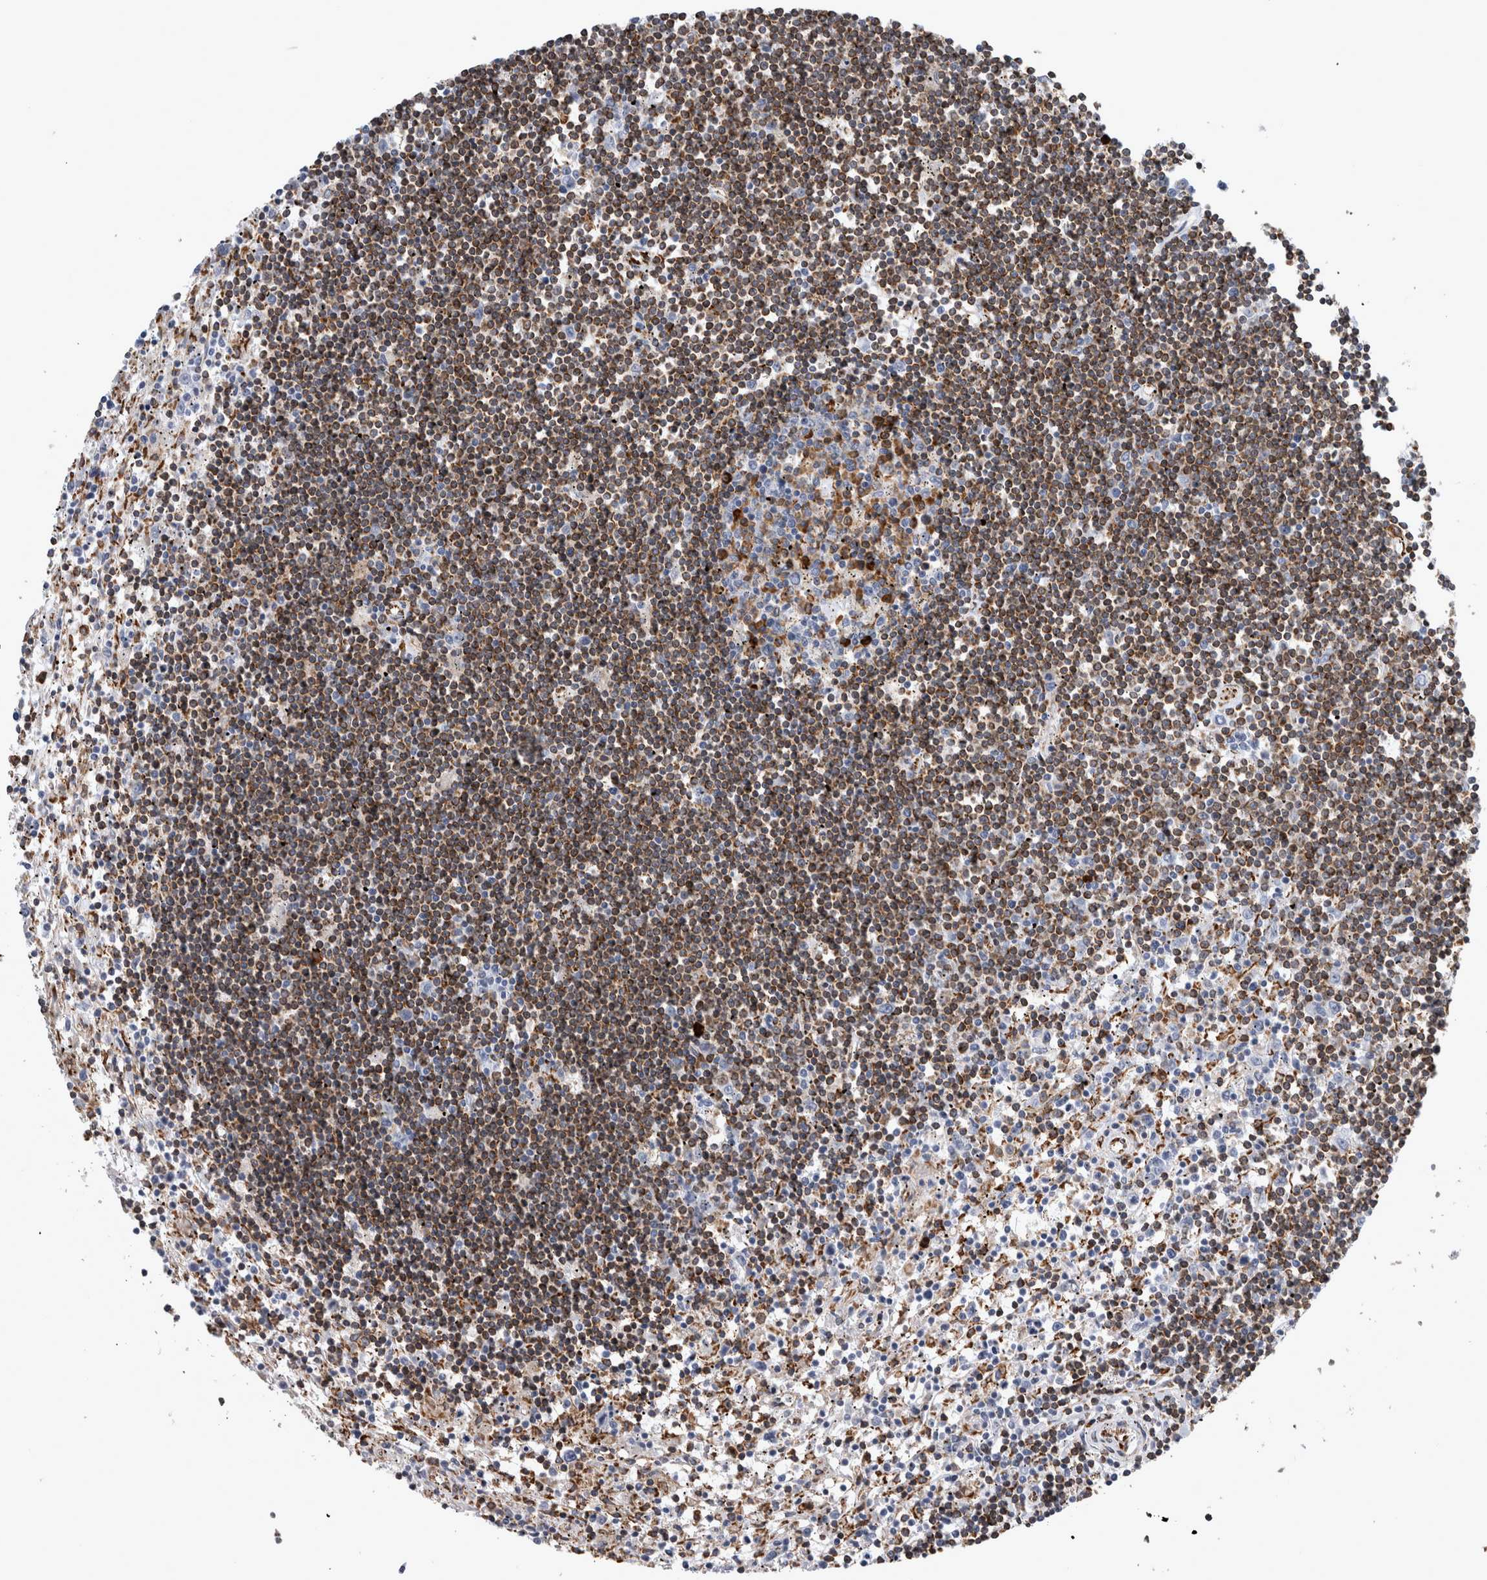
{"staining": {"intensity": "moderate", "quantity": ">75%", "location": "cytoplasmic/membranous"}, "tissue": "lymphoma", "cell_type": "Tumor cells", "image_type": "cancer", "snomed": [{"axis": "morphology", "description": "Malignant lymphoma, non-Hodgkin's type, Low grade"}, {"axis": "topography", "description": "Spleen"}], "caption": "Immunohistochemical staining of human low-grade malignant lymphoma, non-Hodgkin's type reveals moderate cytoplasmic/membranous protein expression in about >75% of tumor cells. (DAB IHC with brightfield microscopy, high magnification).", "gene": "FHIP2B", "patient": {"sex": "male", "age": 76}}